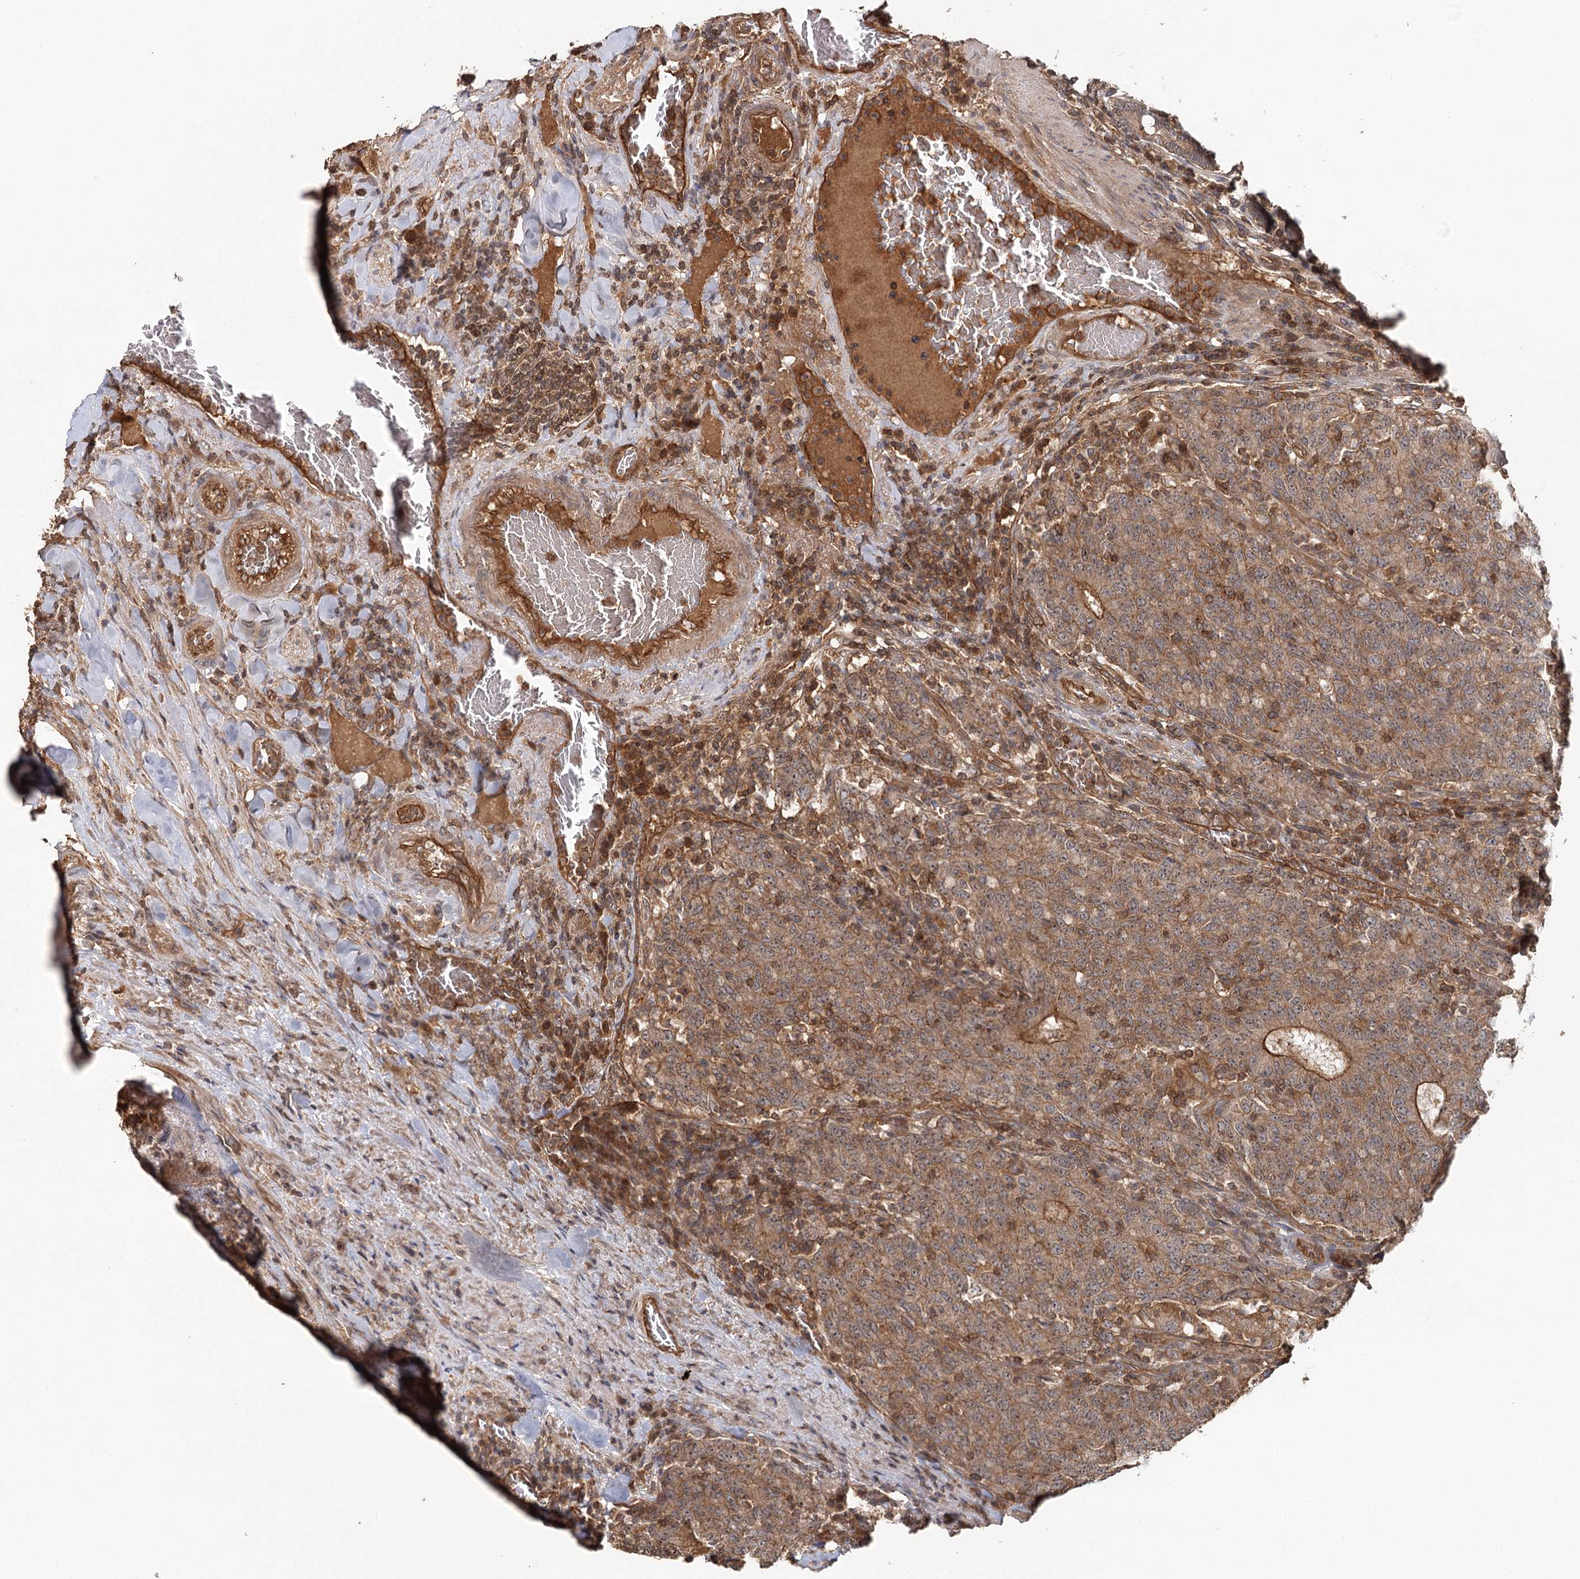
{"staining": {"intensity": "moderate", "quantity": ">75%", "location": "cytoplasmic/membranous"}, "tissue": "colorectal cancer", "cell_type": "Tumor cells", "image_type": "cancer", "snomed": [{"axis": "morphology", "description": "Normal tissue, NOS"}, {"axis": "morphology", "description": "Adenocarcinoma, NOS"}, {"axis": "topography", "description": "Colon"}], "caption": "The photomicrograph reveals a brown stain indicating the presence of a protein in the cytoplasmic/membranous of tumor cells in colorectal cancer.", "gene": "BCR", "patient": {"sex": "female", "age": 75}}